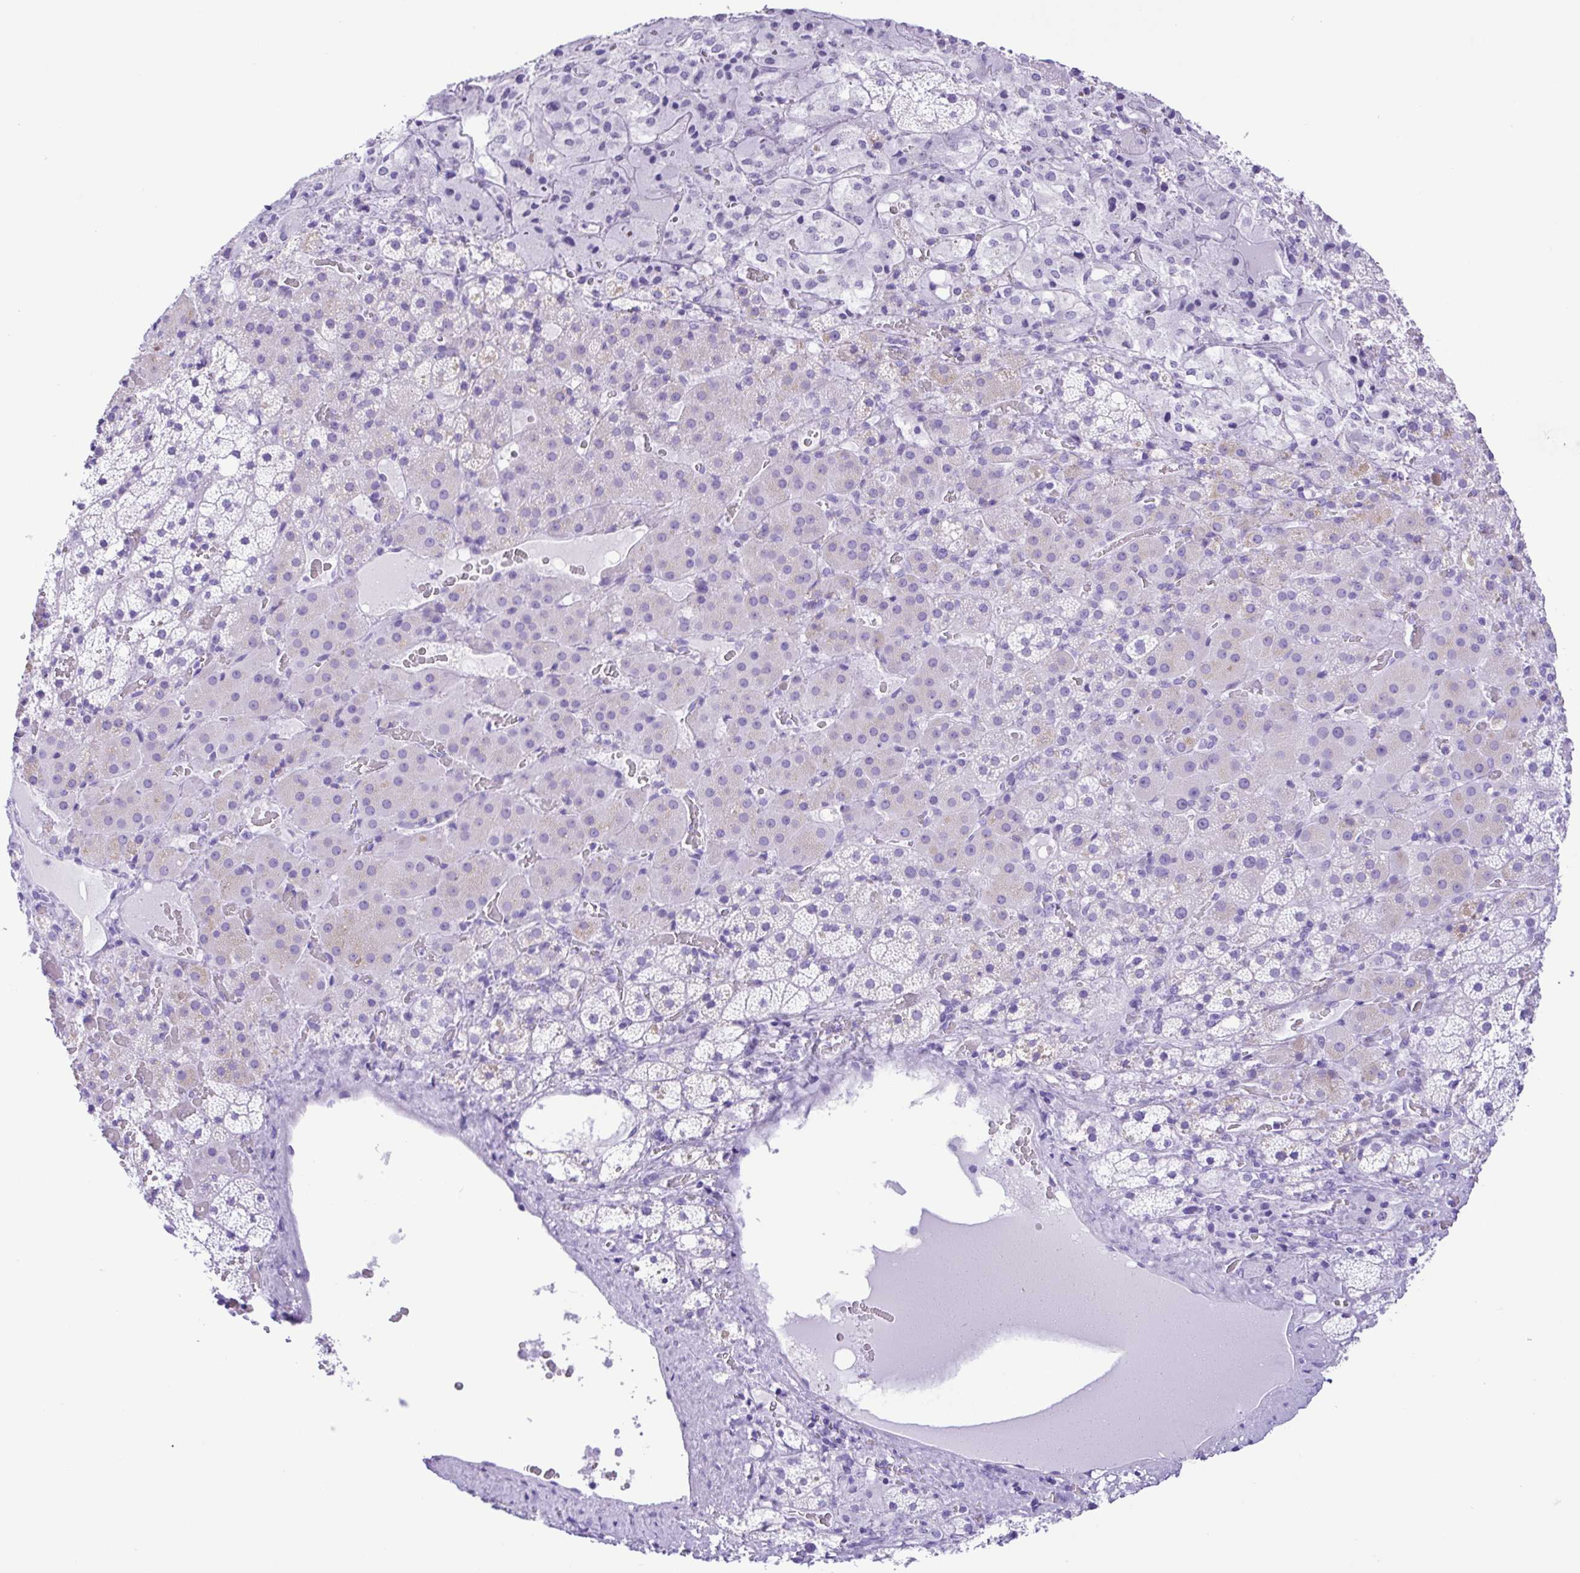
{"staining": {"intensity": "negative", "quantity": "none", "location": "none"}, "tissue": "adrenal gland", "cell_type": "Glandular cells", "image_type": "normal", "snomed": [{"axis": "morphology", "description": "Normal tissue, NOS"}, {"axis": "topography", "description": "Adrenal gland"}], "caption": "Unremarkable adrenal gland was stained to show a protein in brown. There is no significant staining in glandular cells. (Immunohistochemistry, brightfield microscopy, high magnification).", "gene": "ERP27", "patient": {"sex": "male", "age": 53}}